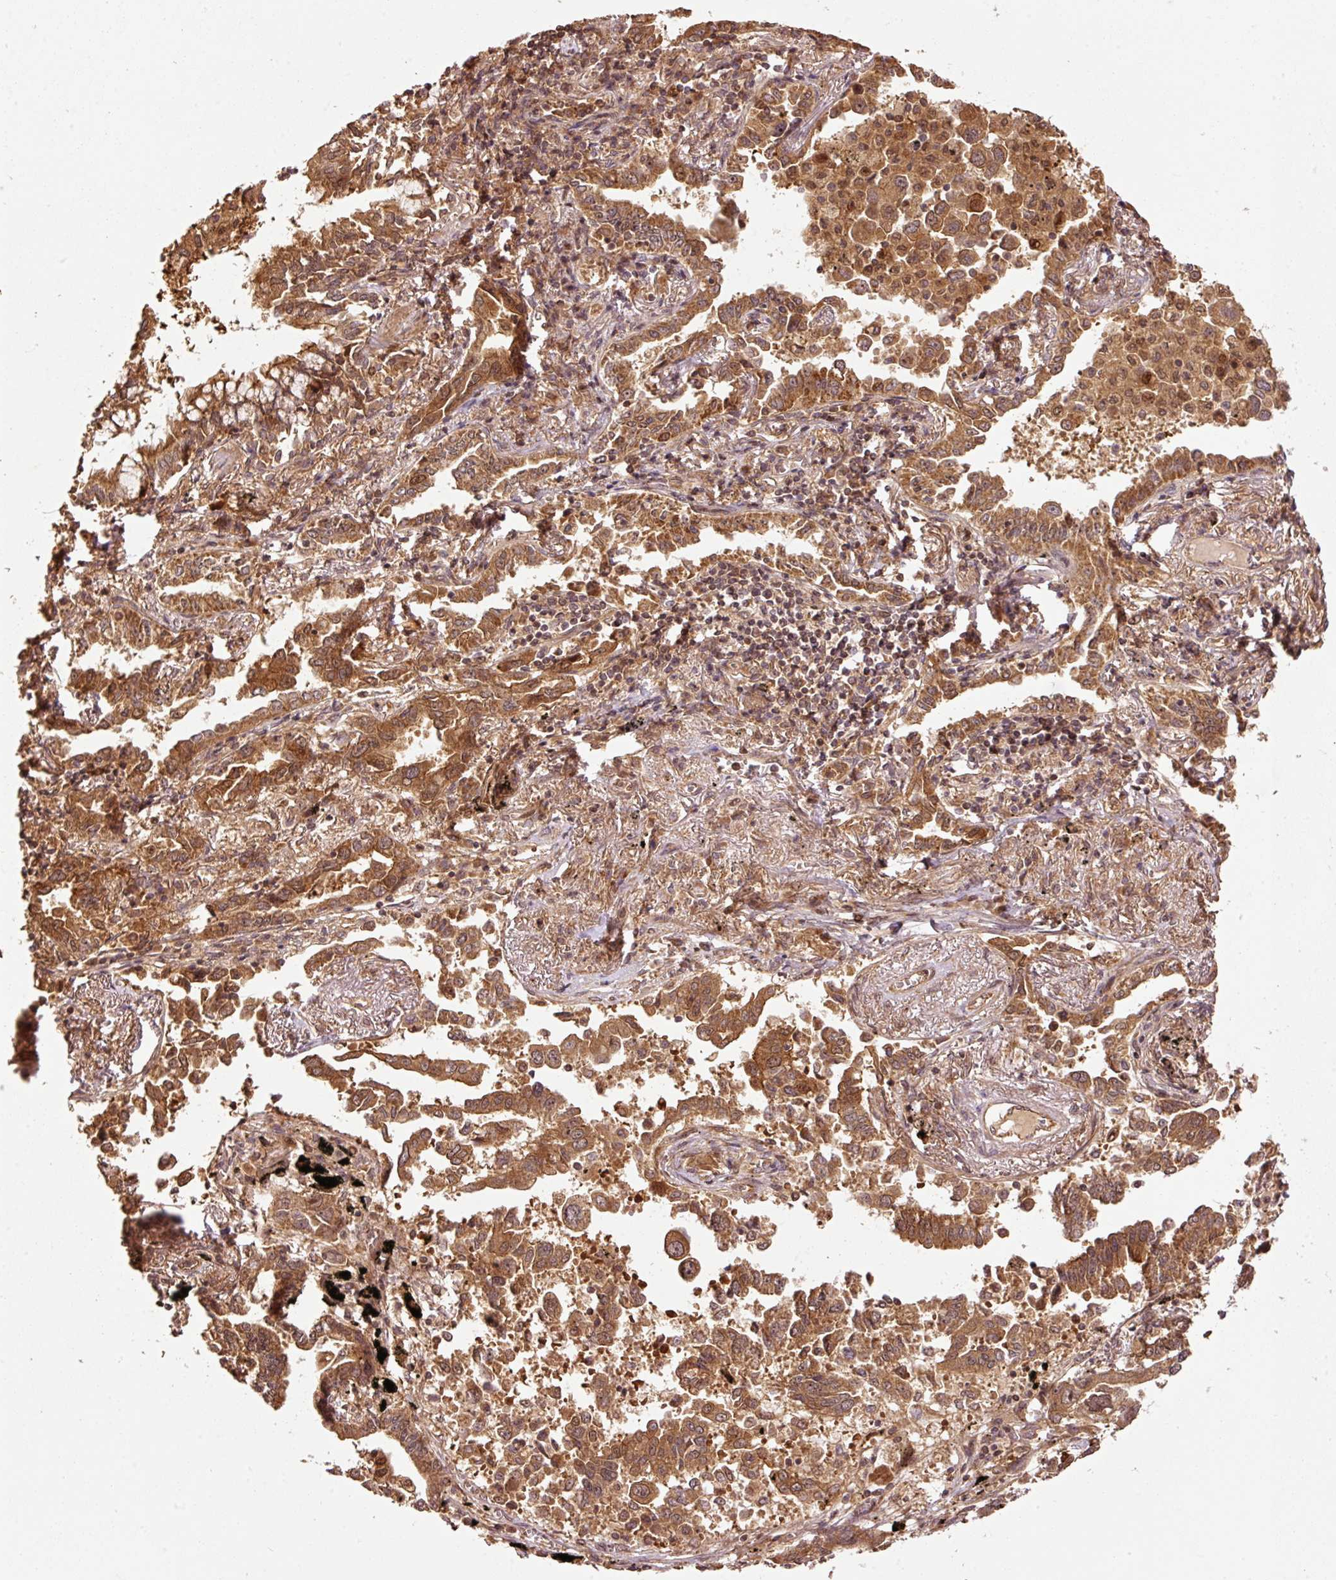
{"staining": {"intensity": "strong", "quantity": ">75%", "location": "cytoplasmic/membranous,nuclear"}, "tissue": "lung cancer", "cell_type": "Tumor cells", "image_type": "cancer", "snomed": [{"axis": "morphology", "description": "Adenocarcinoma, NOS"}, {"axis": "topography", "description": "Lung"}], "caption": "Lung cancer (adenocarcinoma) tissue exhibits strong cytoplasmic/membranous and nuclear positivity in about >75% of tumor cells, visualized by immunohistochemistry.", "gene": "OXER1", "patient": {"sex": "male", "age": 67}}